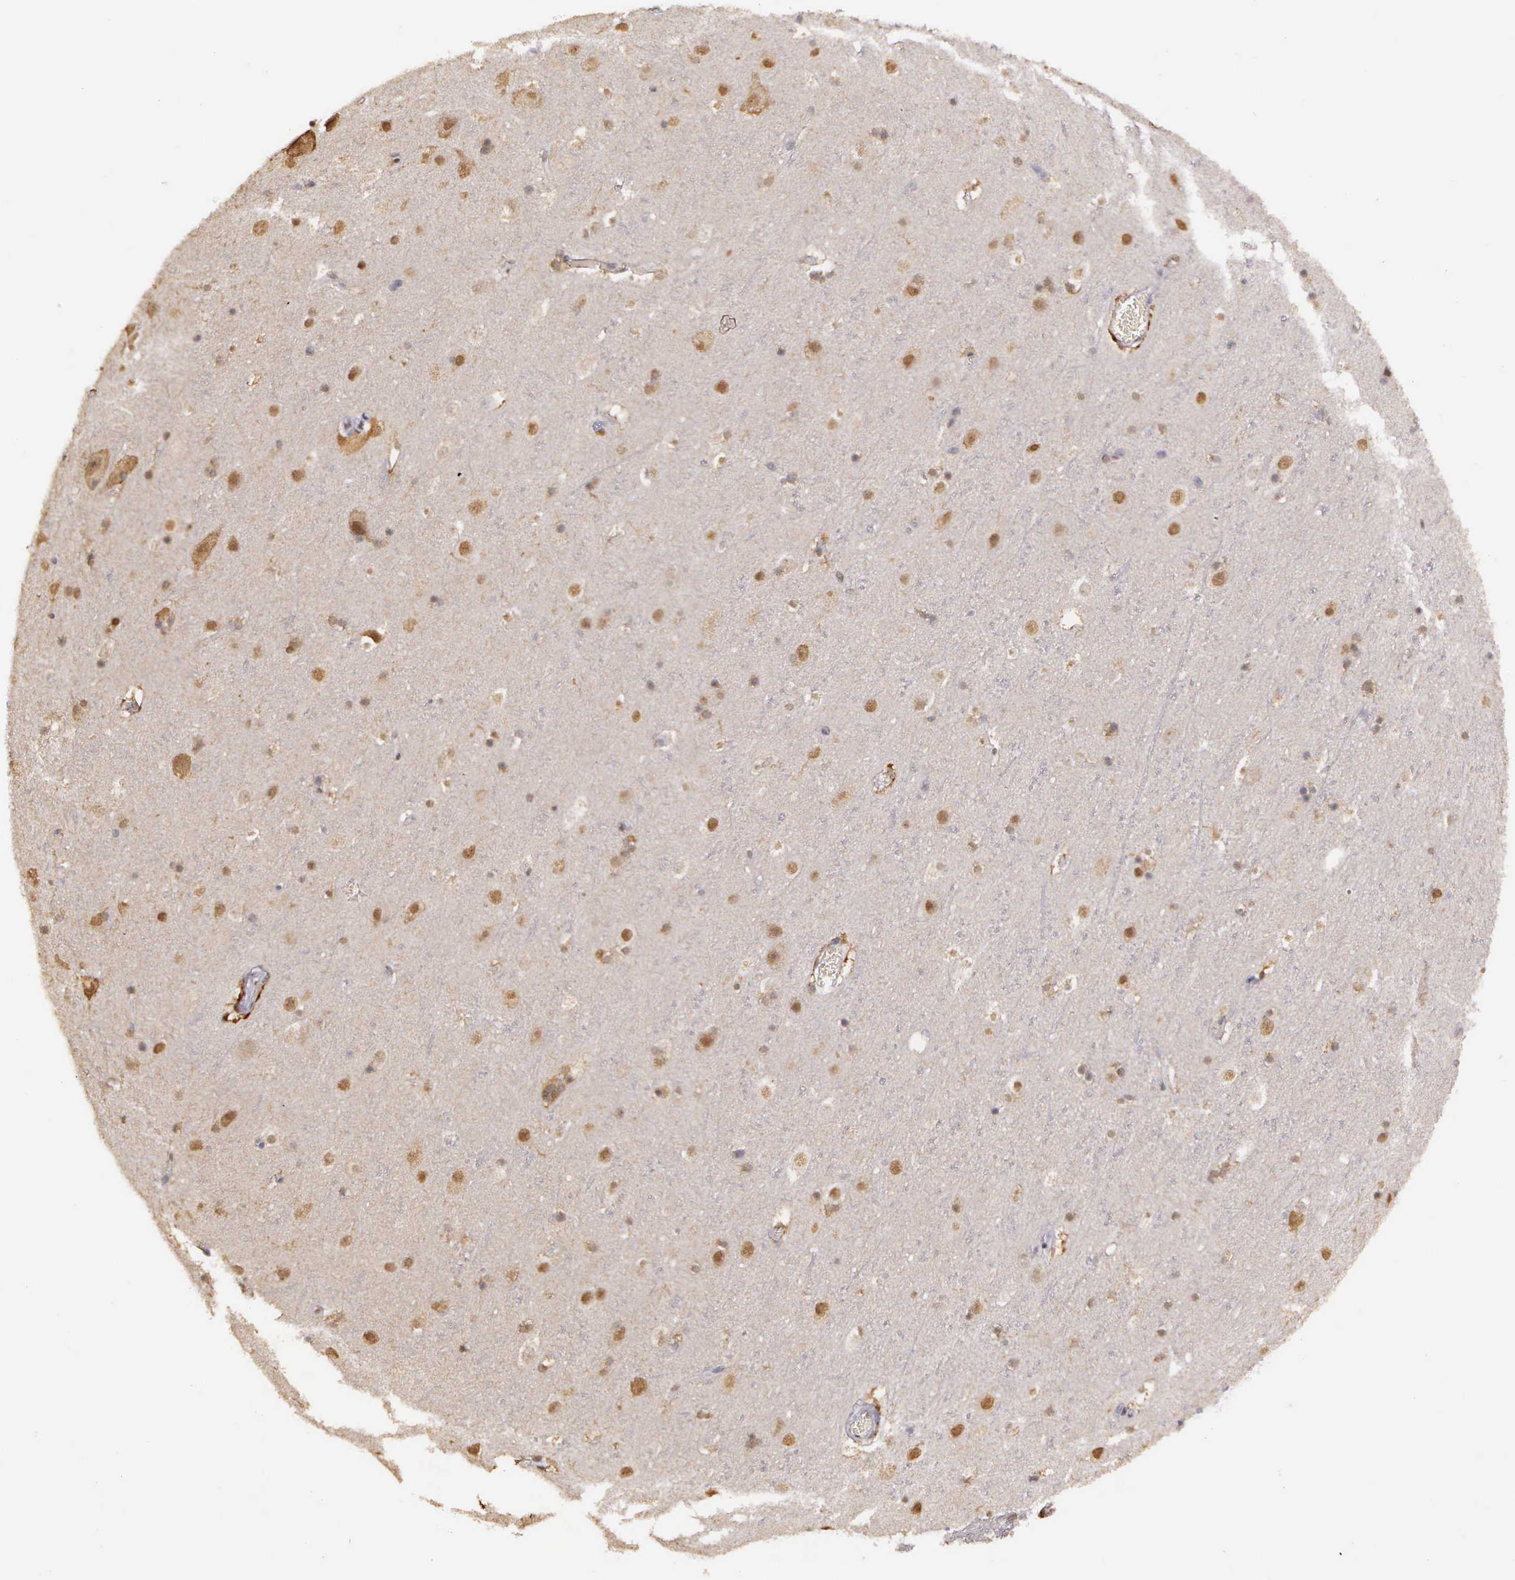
{"staining": {"intensity": "negative", "quantity": "none", "location": "none"}, "tissue": "cerebral cortex", "cell_type": "Endothelial cells", "image_type": "normal", "snomed": [{"axis": "morphology", "description": "Normal tissue, NOS"}, {"axis": "topography", "description": "Cerebral cortex"}], "caption": "Endothelial cells show no significant protein staining in normal cerebral cortex. (Brightfield microscopy of DAB (3,3'-diaminobenzidine) immunohistochemistry (IHC) at high magnification).", "gene": "ARMCX5", "patient": {"sex": "male", "age": 45}}